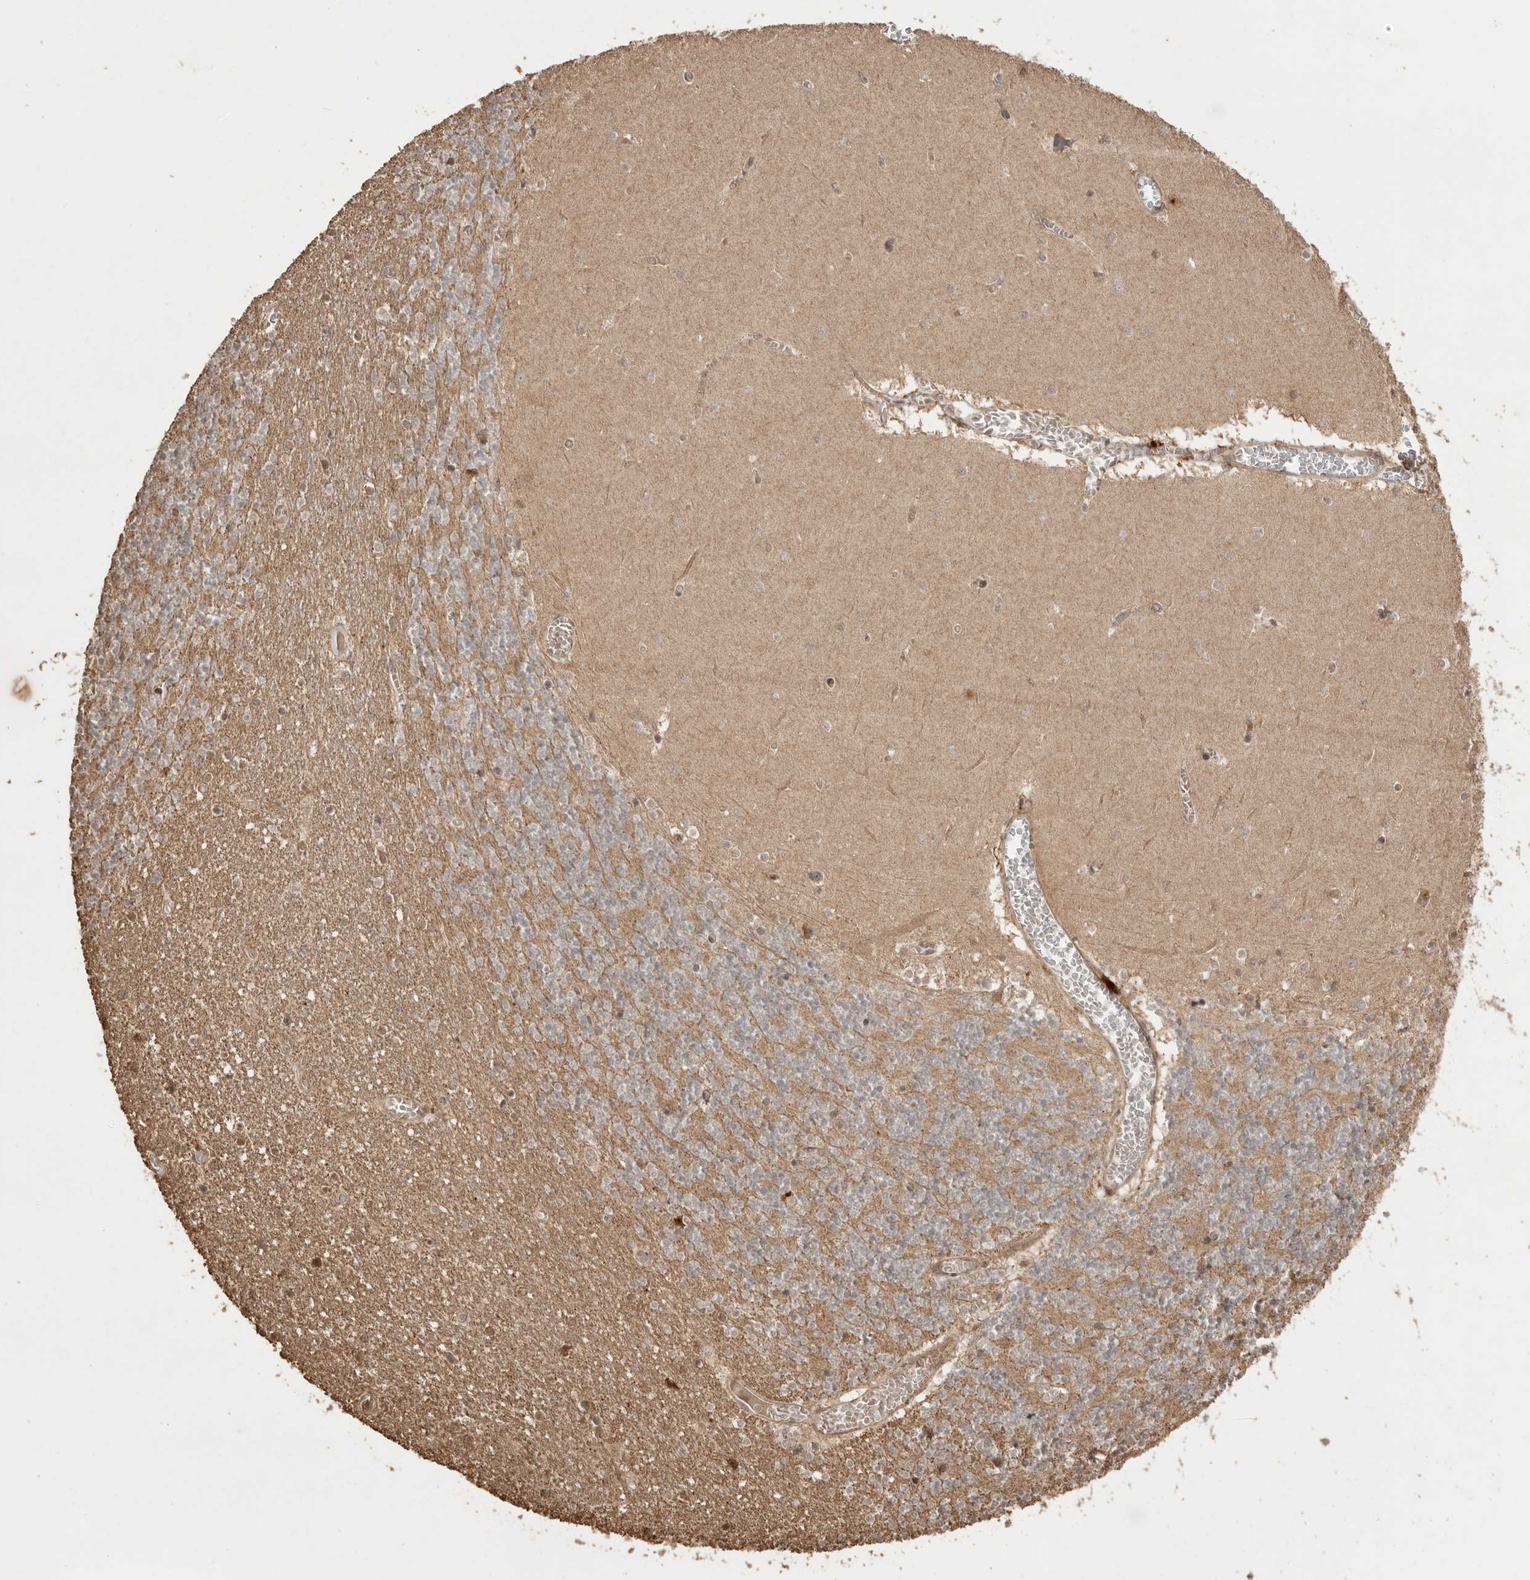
{"staining": {"intensity": "moderate", "quantity": ">75%", "location": "cytoplasmic/membranous"}, "tissue": "cerebellum", "cell_type": "Cells in granular layer", "image_type": "normal", "snomed": [{"axis": "morphology", "description": "Normal tissue, NOS"}, {"axis": "topography", "description": "Cerebellum"}], "caption": "Moderate cytoplasmic/membranous positivity is present in approximately >75% of cells in granular layer in unremarkable cerebellum. (Stains: DAB in brown, nuclei in blue, Microscopy: brightfield microscopy at high magnification).", "gene": "BOC", "patient": {"sex": "female", "age": 28}}